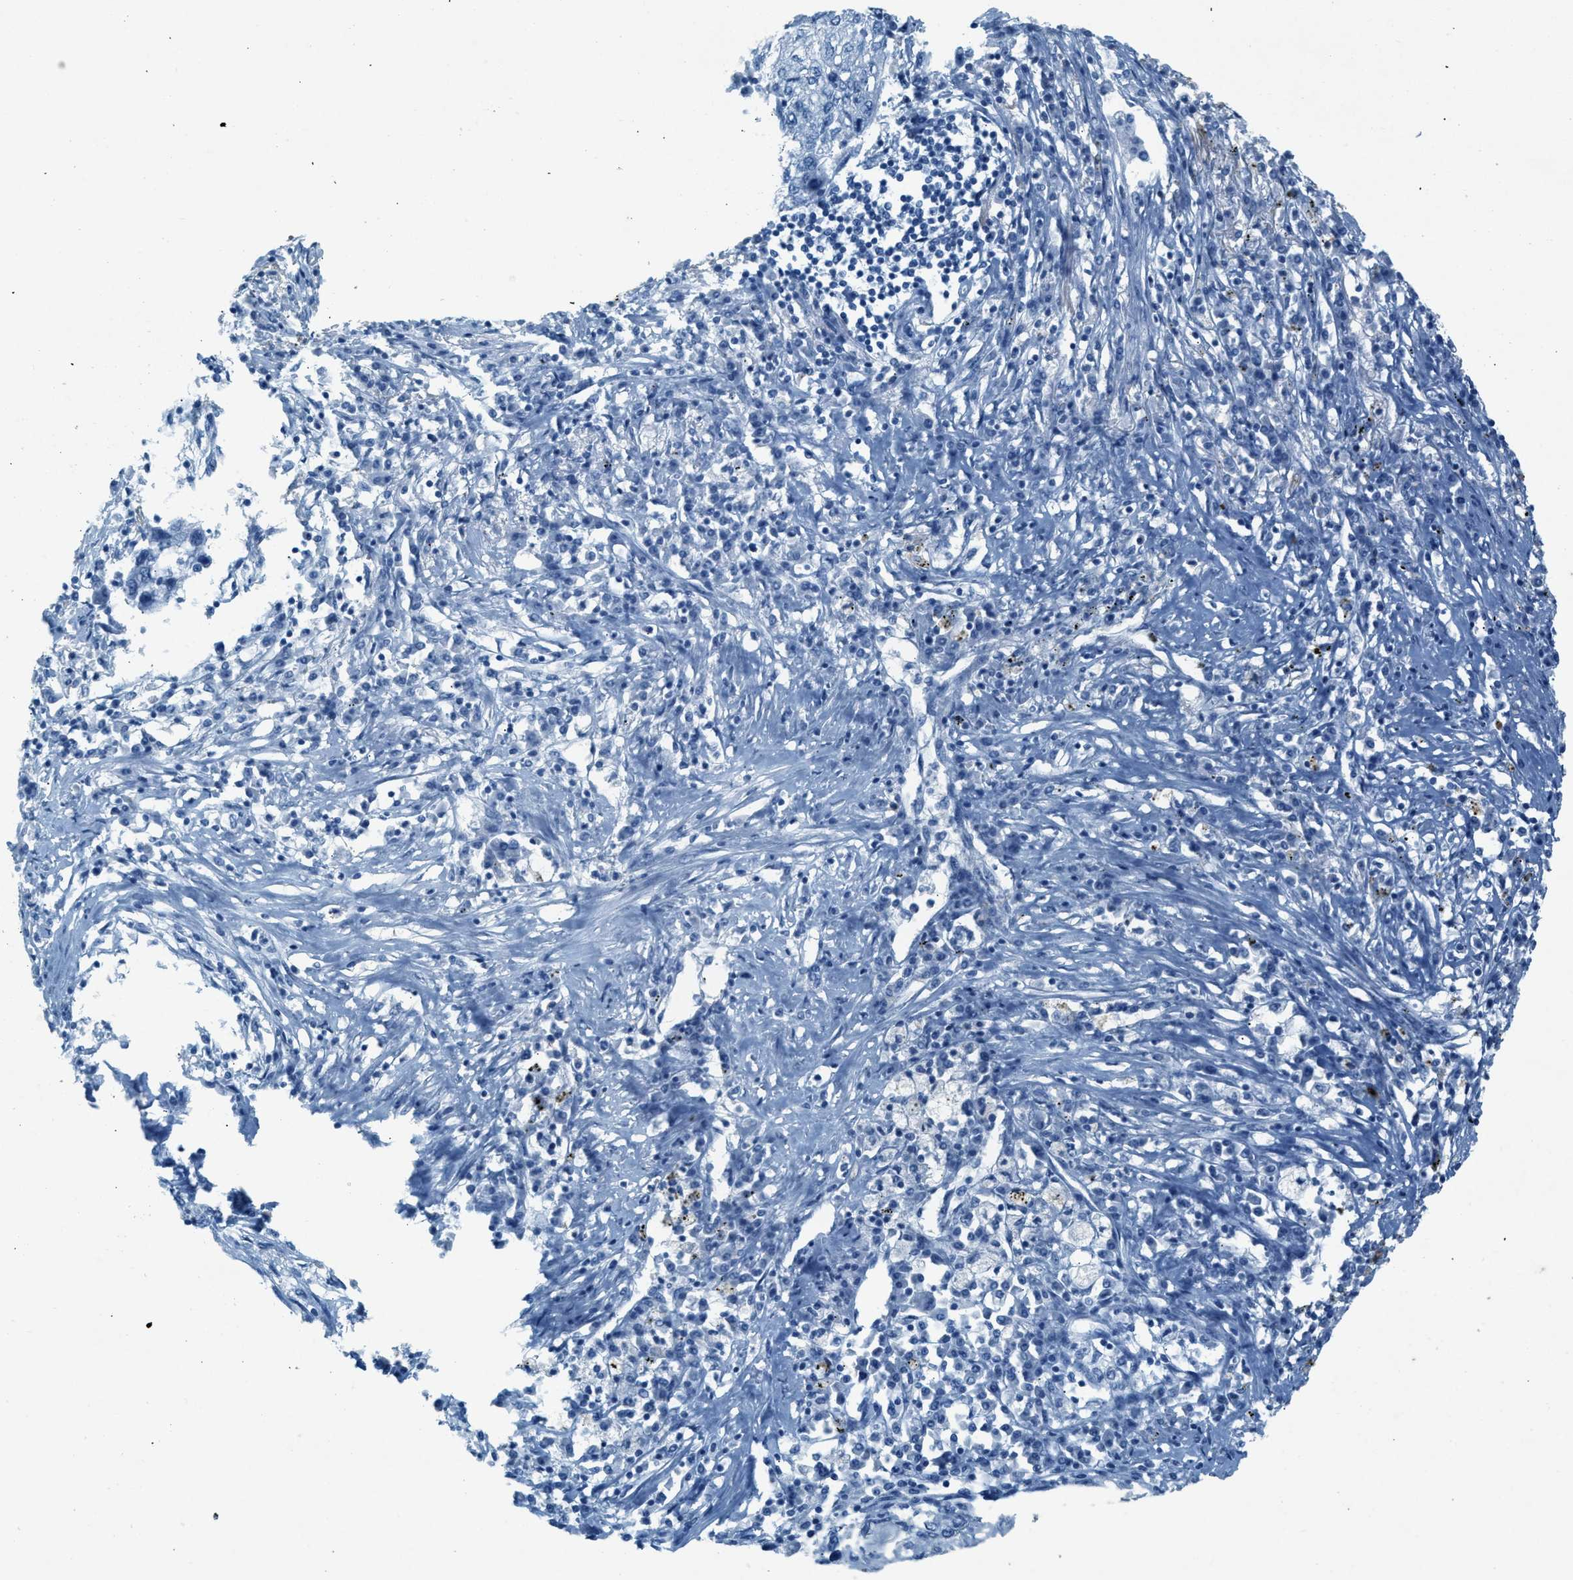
{"staining": {"intensity": "negative", "quantity": "none", "location": "none"}, "tissue": "lung cancer", "cell_type": "Tumor cells", "image_type": "cancer", "snomed": [{"axis": "morphology", "description": "Squamous cell carcinoma, NOS"}, {"axis": "topography", "description": "Lung"}], "caption": "An IHC photomicrograph of lung squamous cell carcinoma is shown. There is no staining in tumor cells of lung squamous cell carcinoma.", "gene": "HHATL", "patient": {"sex": "female", "age": 63}}